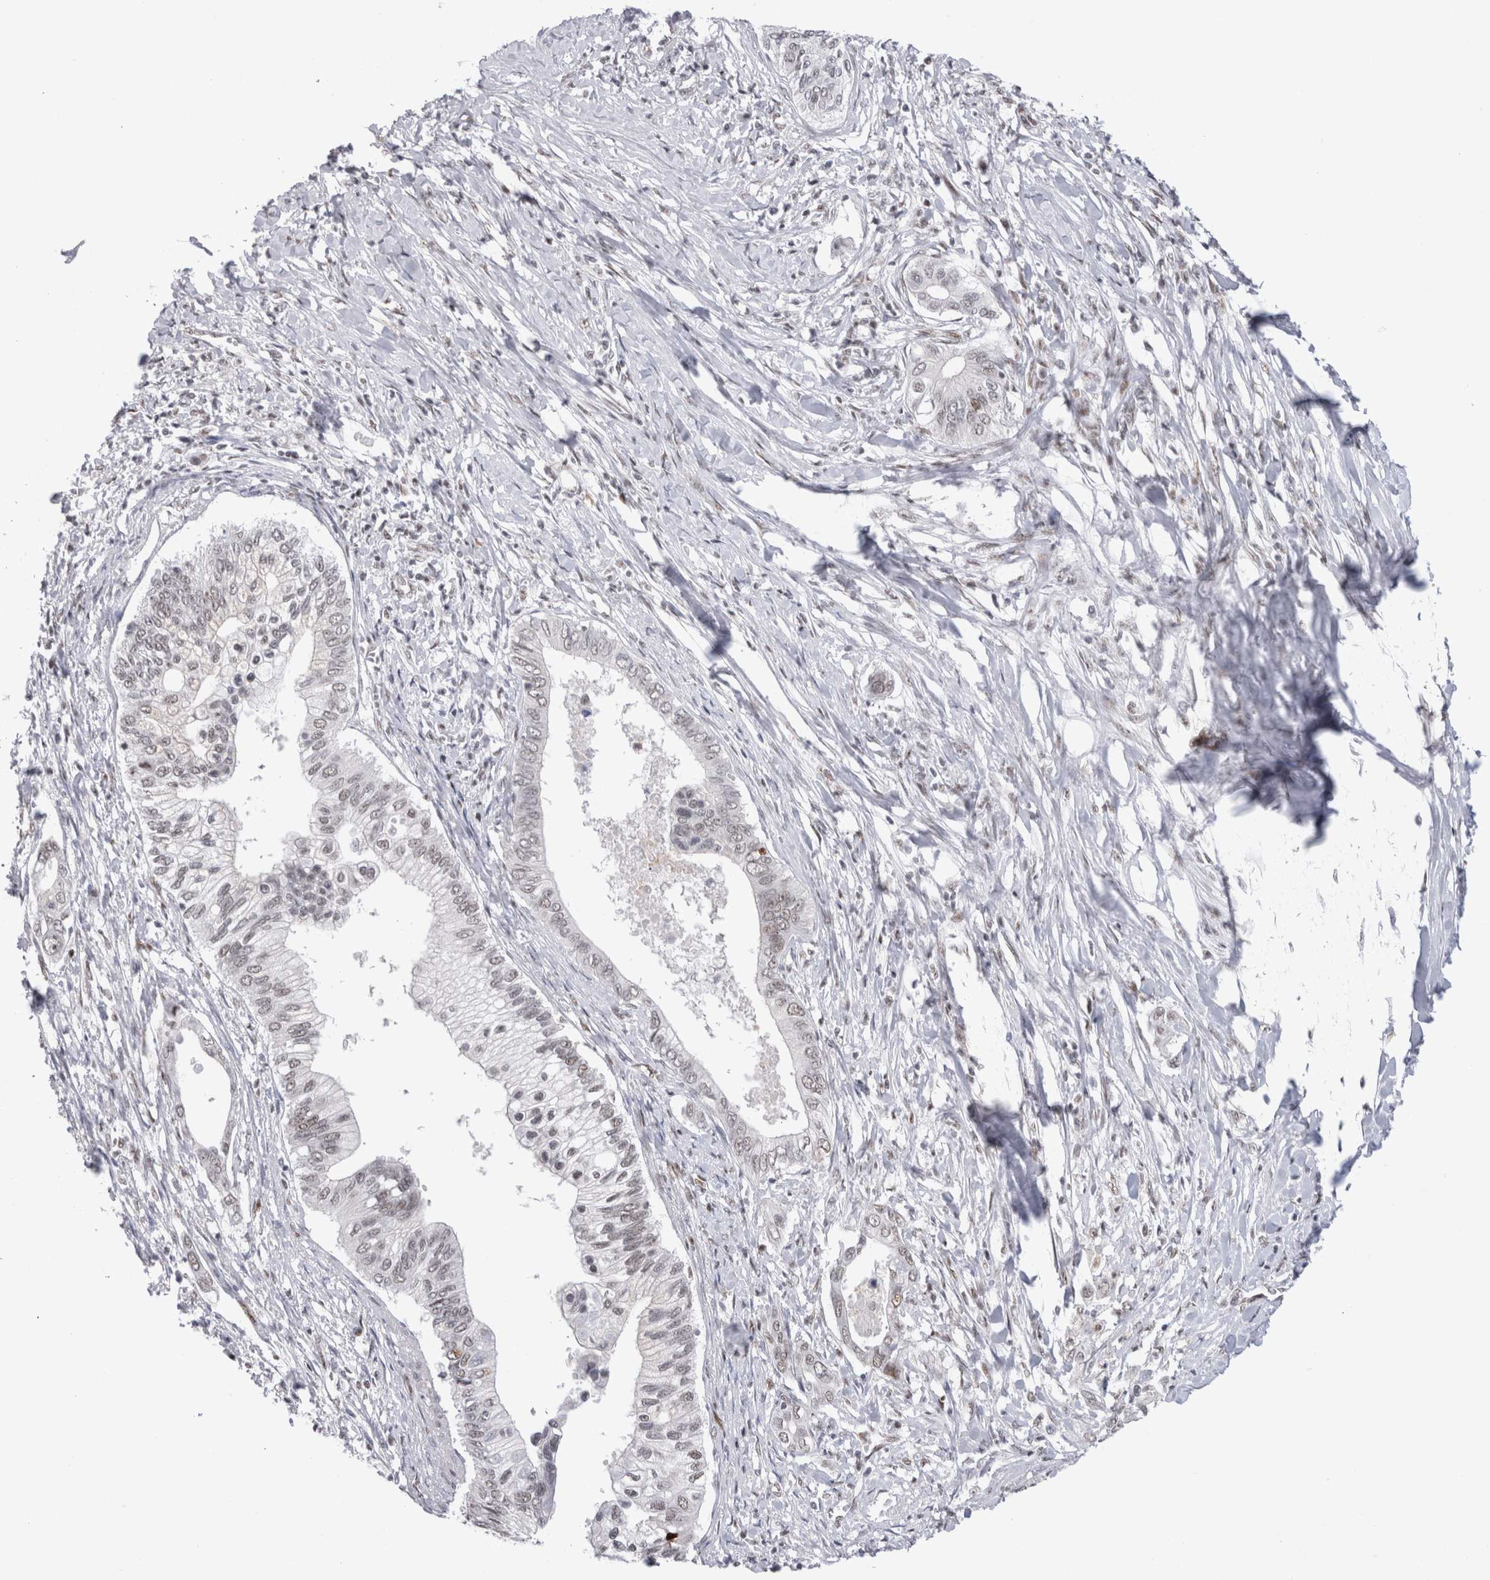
{"staining": {"intensity": "weak", "quantity": ">75%", "location": "nuclear"}, "tissue": "pancreatic cancer", "cell_type": "Tumor cells", "image_type": "cancer", "snomed": [{"axis": "morphology", "description": "Normal tissue, NOS"}, {"axis": "morphology", "description": "Adenocarcinoma, NOS"}, {"axis": "topography", "description": "Pancreas"}, {"axis": "topography", "description": "Peripheral nerve tissue"}], "caption": "The micrograph shows staining of pancreatic adenocarcinoma, revealing weak nuclear protein positivity (brown color) within tumor cells.", "gene": "RBM6", "patient": {"sex": "male", "age": 59}}